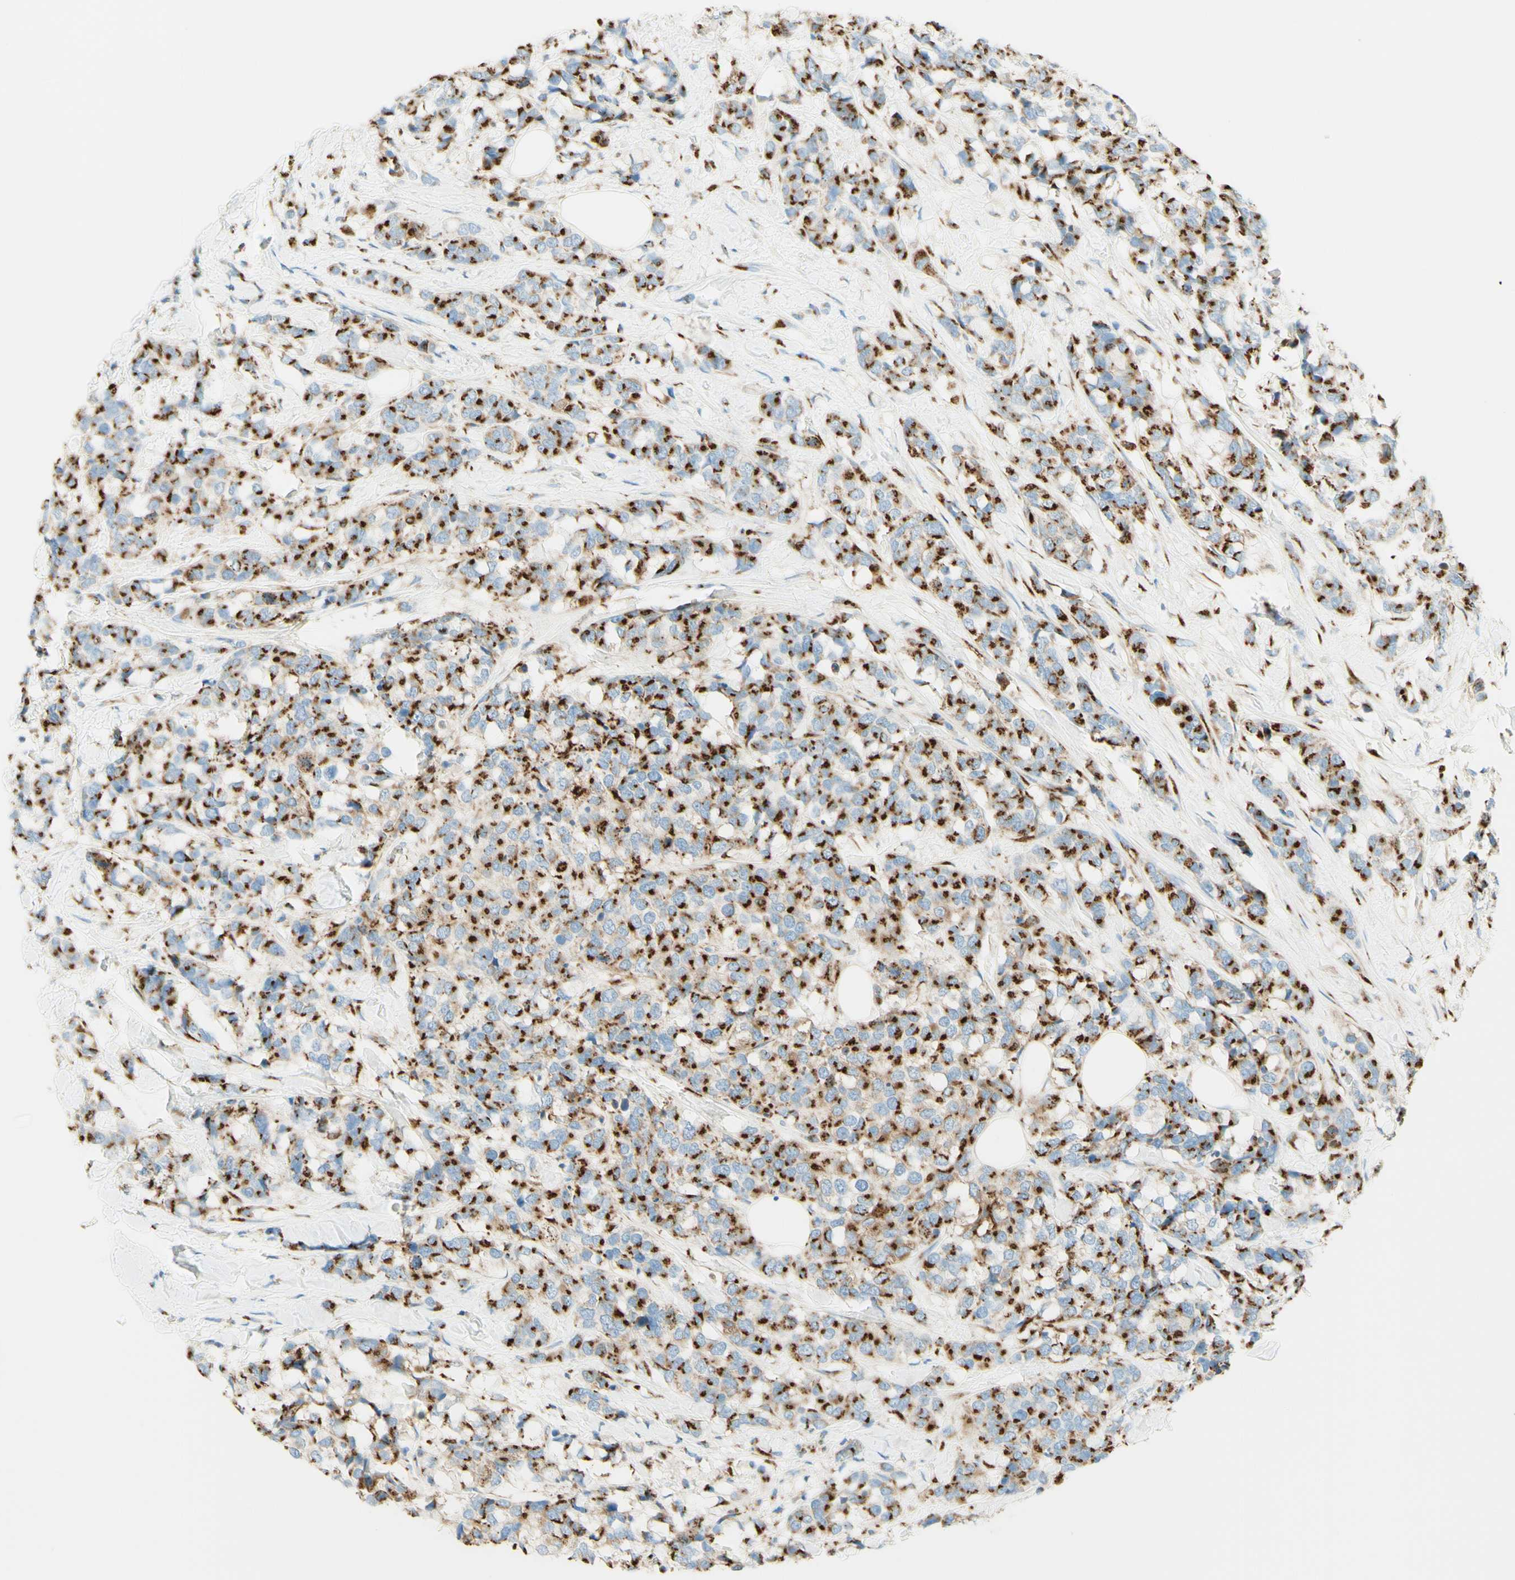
{"staining": {"intensity": "strong", "quantity": ">75%", "location": "cytoplasmic/membranous"}, "tissue": "breast cancer", "cell_type": "Tumor cells", "image_type": "cancer", "snomed": [{"axis": "morphology", "description": "Lobular carcinoma"}, {"axis": "topography", "description": "Breast"}], "caption": "A high-resolution image shows immunohistochemistry (IHC) staining of breast cancer (lobular carcinoma), which demonstrates strong cytoplasmic/membranous expression in about >75% of tumor cells. Using DAB (3,3'-diaminobenzidine) (brown) and hematoxylin (blue) stains, captured at high magnification using brightfield microscopy.", "gene": "GOLGB1", "patient": {"sex": "female", "age": 59}}